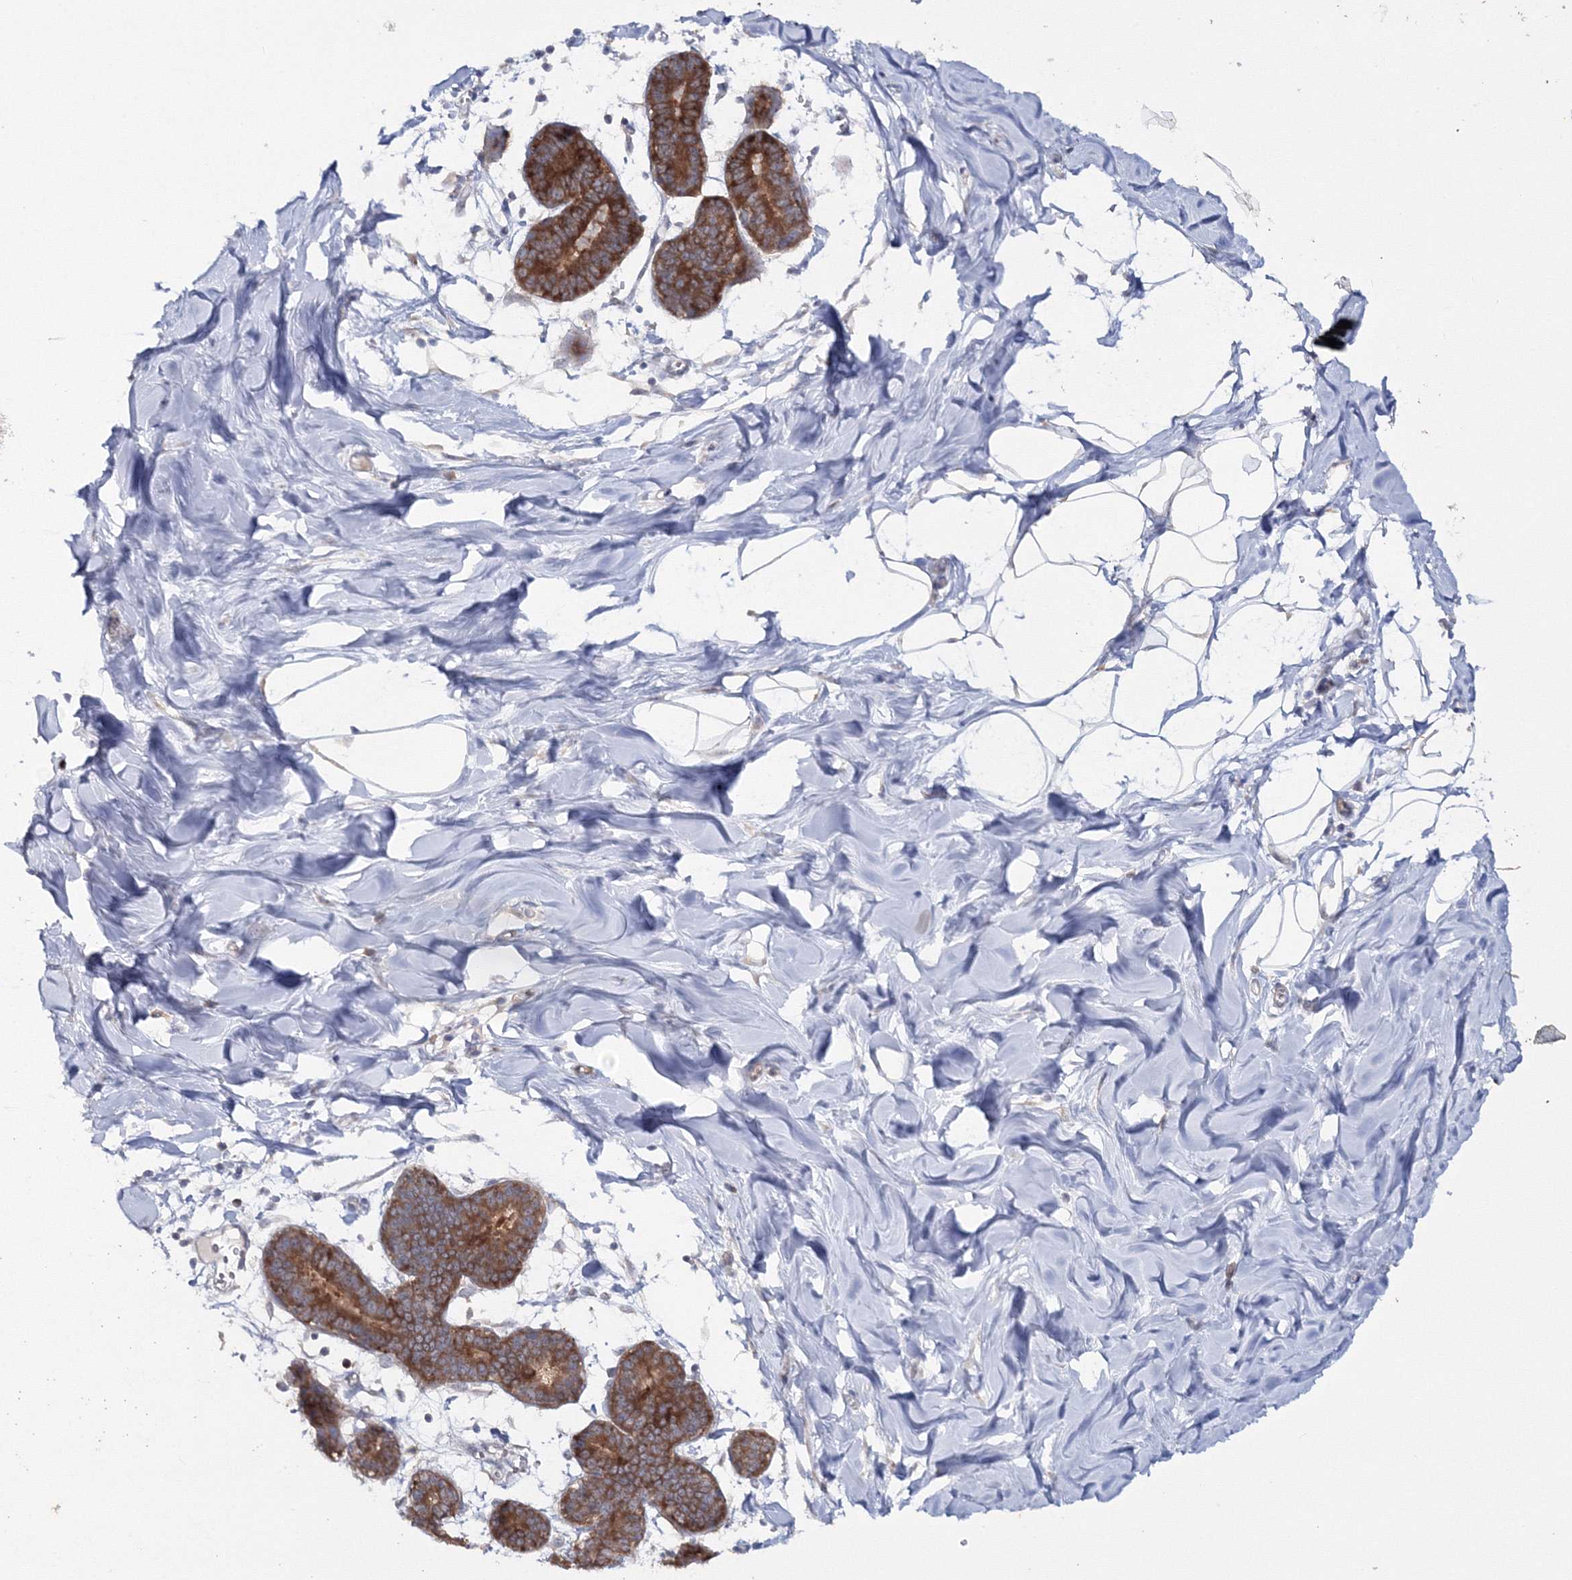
{"staining": {"intensity": "negative", "quantity": "none", "location": "none"}, "tissue": "breast", "cell_type": "Adipocytes", "image_type": "normal", "snomed": [{"axis": "morphology", "description": "Normal tissue, NOS"}, {"axis": "topography", "description": "Breast"}], "caption": "This is an IHC micrograph of normal human breast. There is no expression in adipocytes.", "gene": "IPMK", "patient": {"sex": "female", "age": 27}}